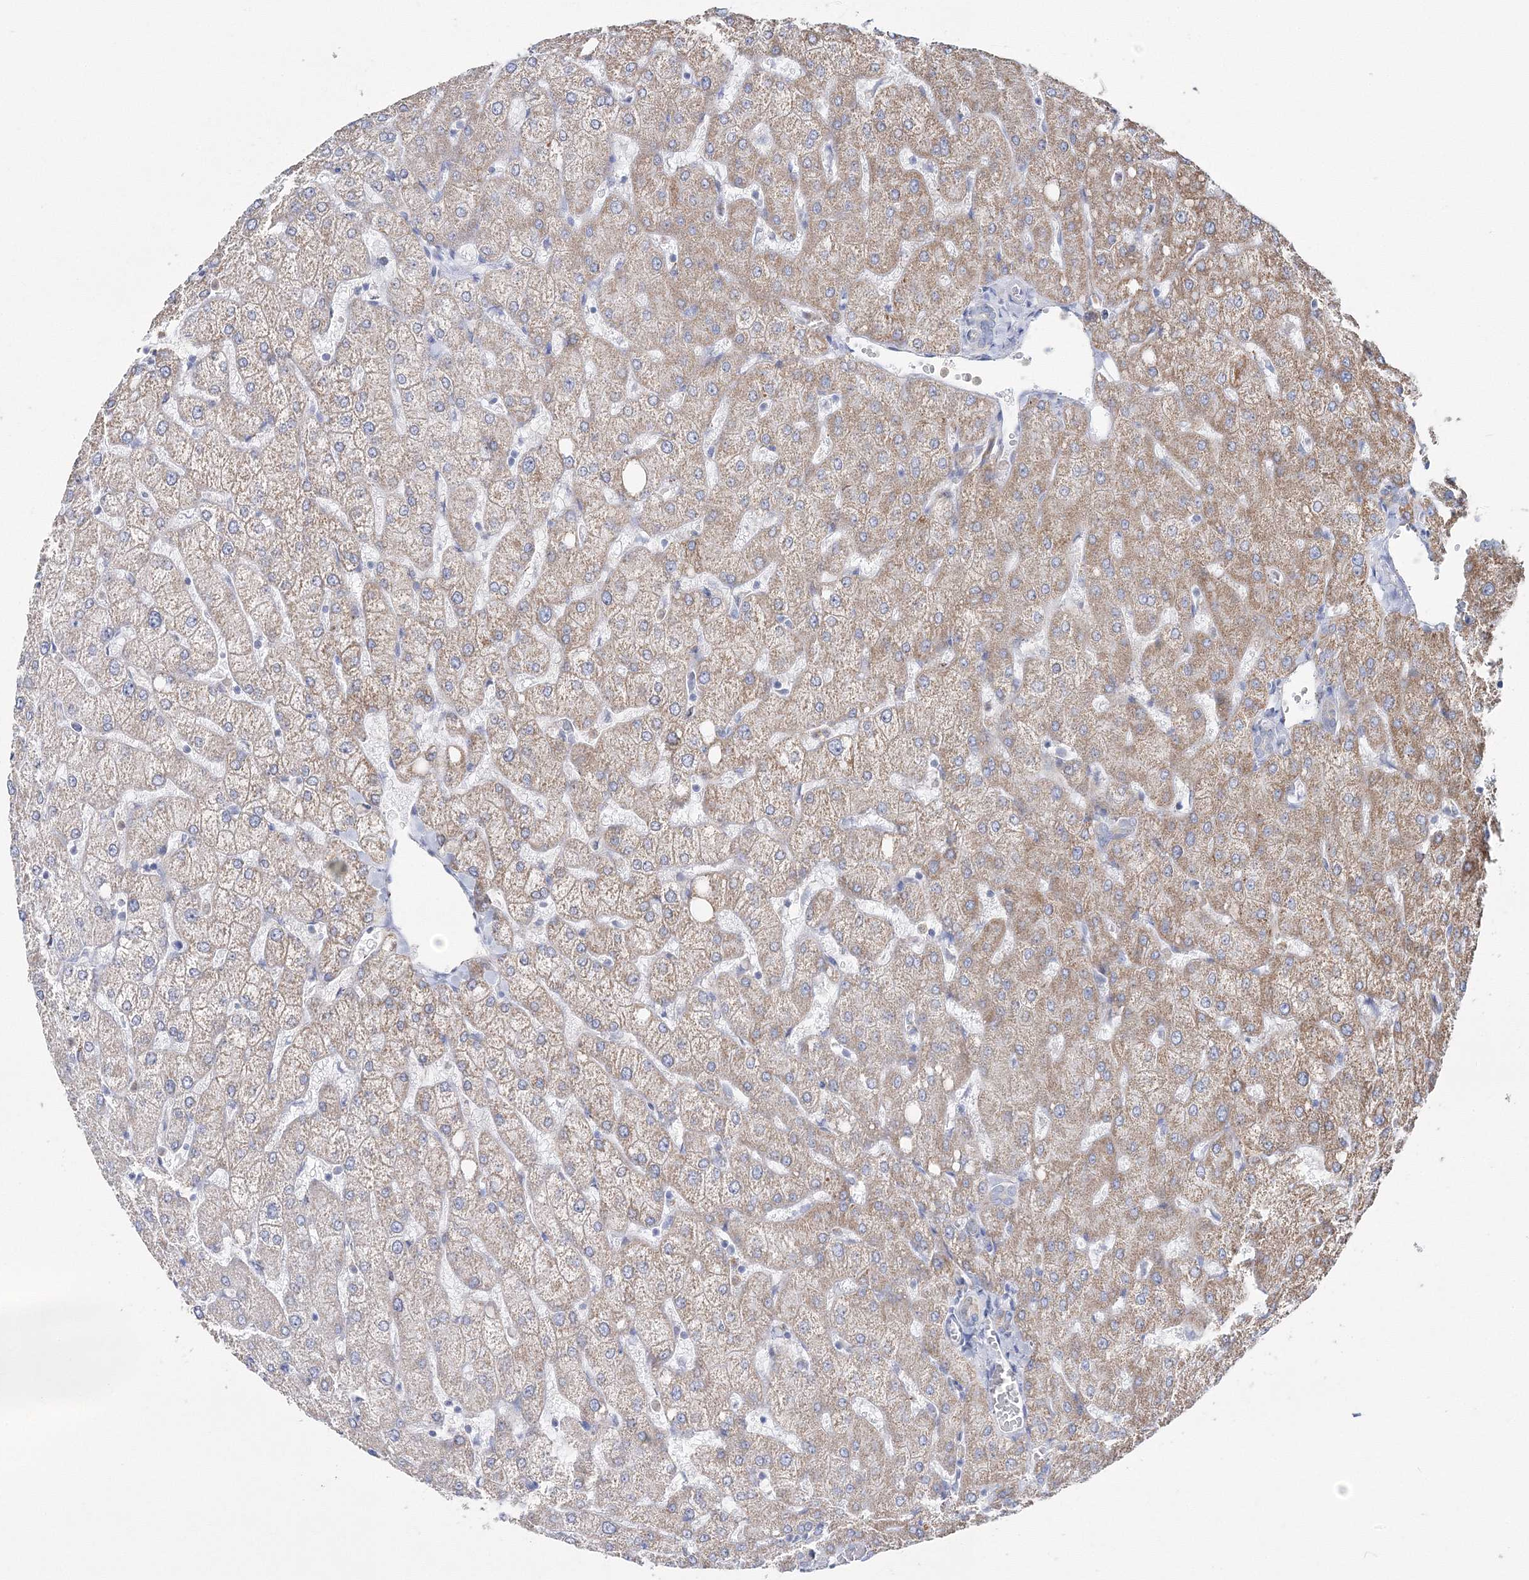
{"staining": {"intensity": "negative", "quantity": "none", "location": "none"}, "tissue": "liver", "cell_type": "Cholangiocytes", "image_type": "normal", "snomed": [{"axis": "morphology", "description": "Normal tissue, NOS"}, {"axis": "topography", "description": "Liver"}], "caption": "A high-resolution image shows IHC staining of benign liver, which reveals no significant staining in cholangiocytes.", "gene": "HIBCH", "patient": {"sex": "female", "age": 54}}